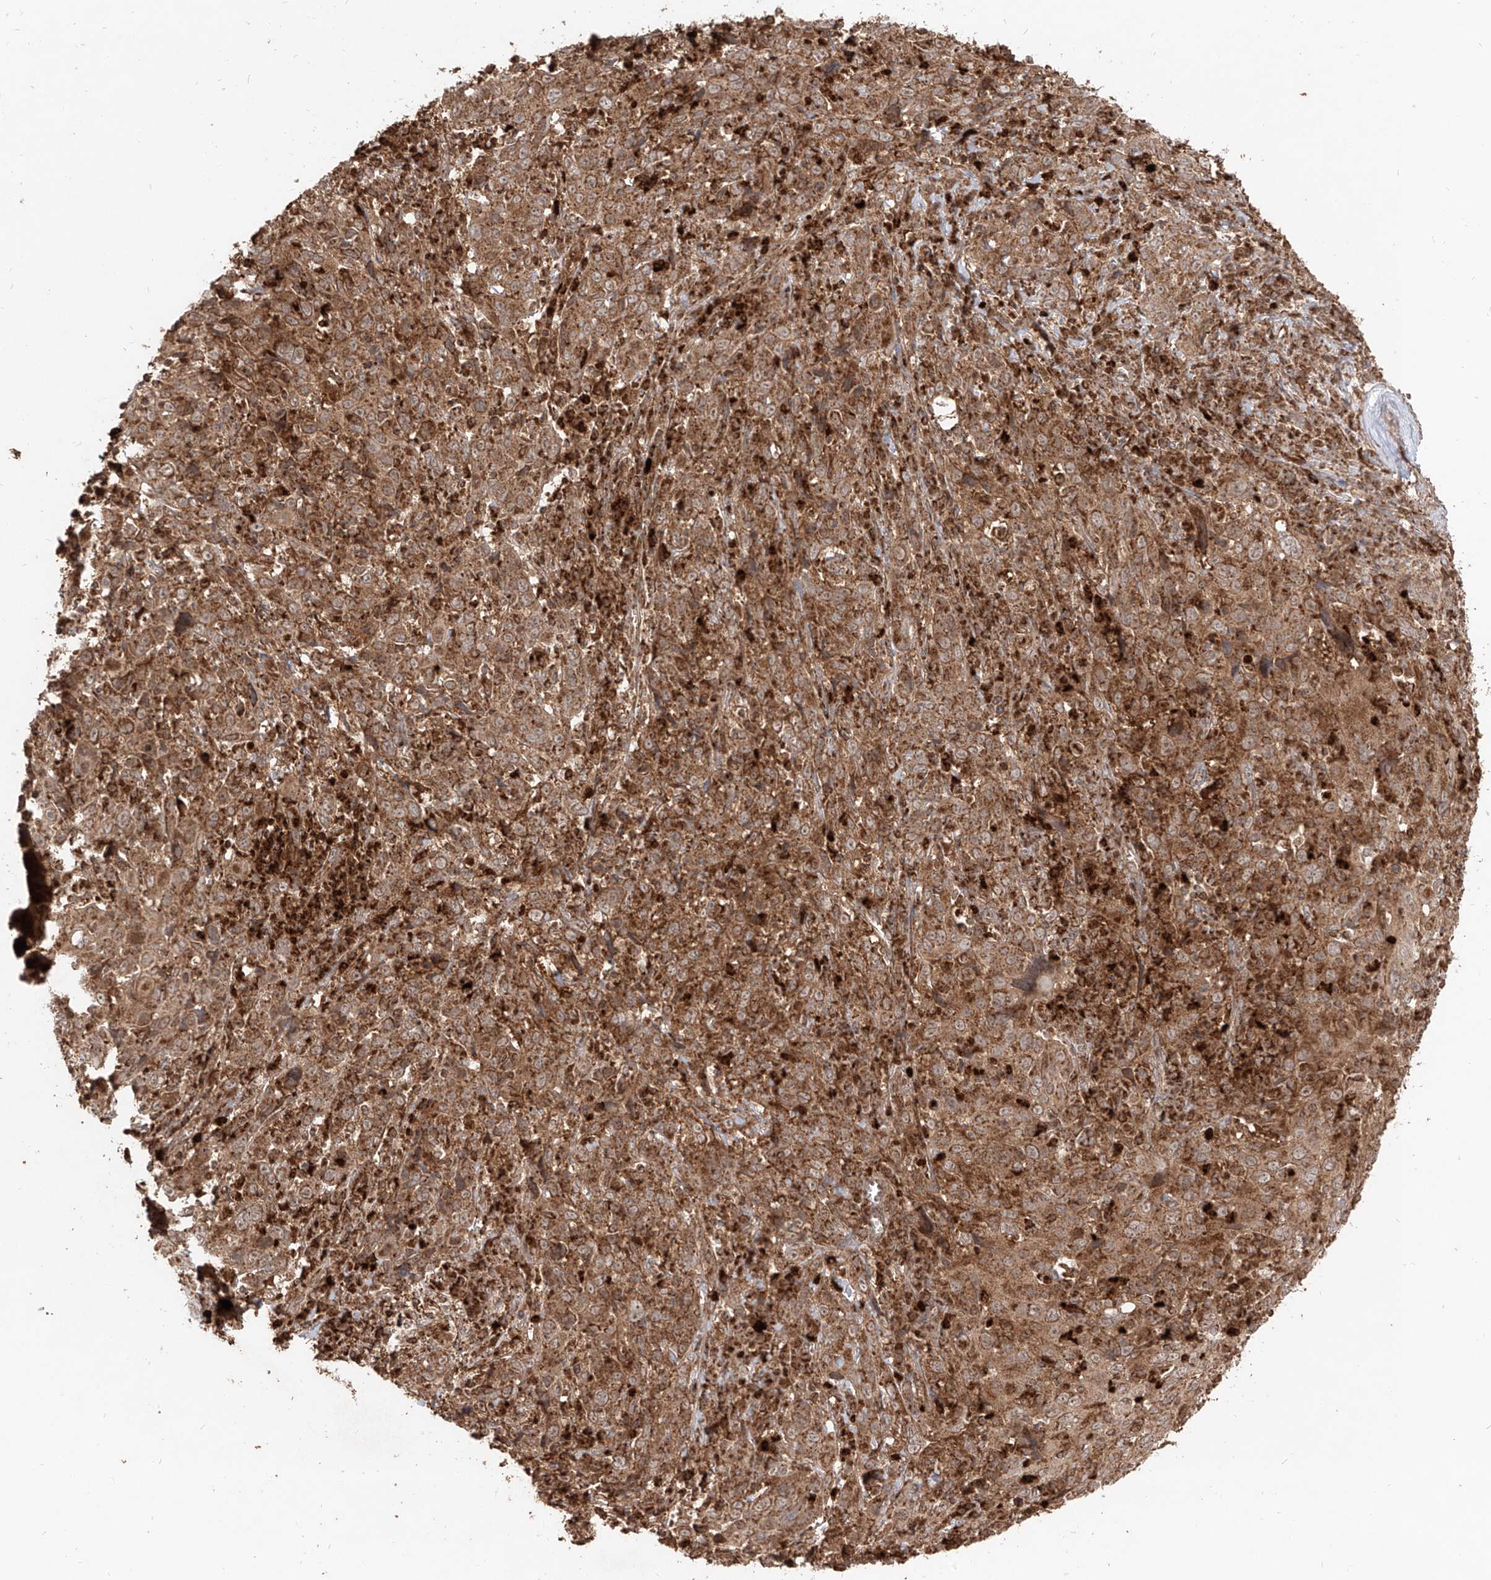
{"staining": {"intensity": "strong", "quantity": ">75%", "location": "cytoplasmic/membranous"}, "tissue": "cervical cancer", "cell_type": "Tumor cells", "image_type": "cancer", "snomed": [{"axis": "morphology", "description": "Squamous cell carcinoma, NOS"}, {"axis": "topography", "description": "Cervix"}], "caption": "Brown immunohistochemical staining in squamous cell carcinoma (cervical) displays strong cytoplasmic/membranous staining in about >75% of tumor cells. (IHC, brightfield microscopy, high magnification).", "gene": "AIM2", "patient": {"sex": "female", "age": 46}}